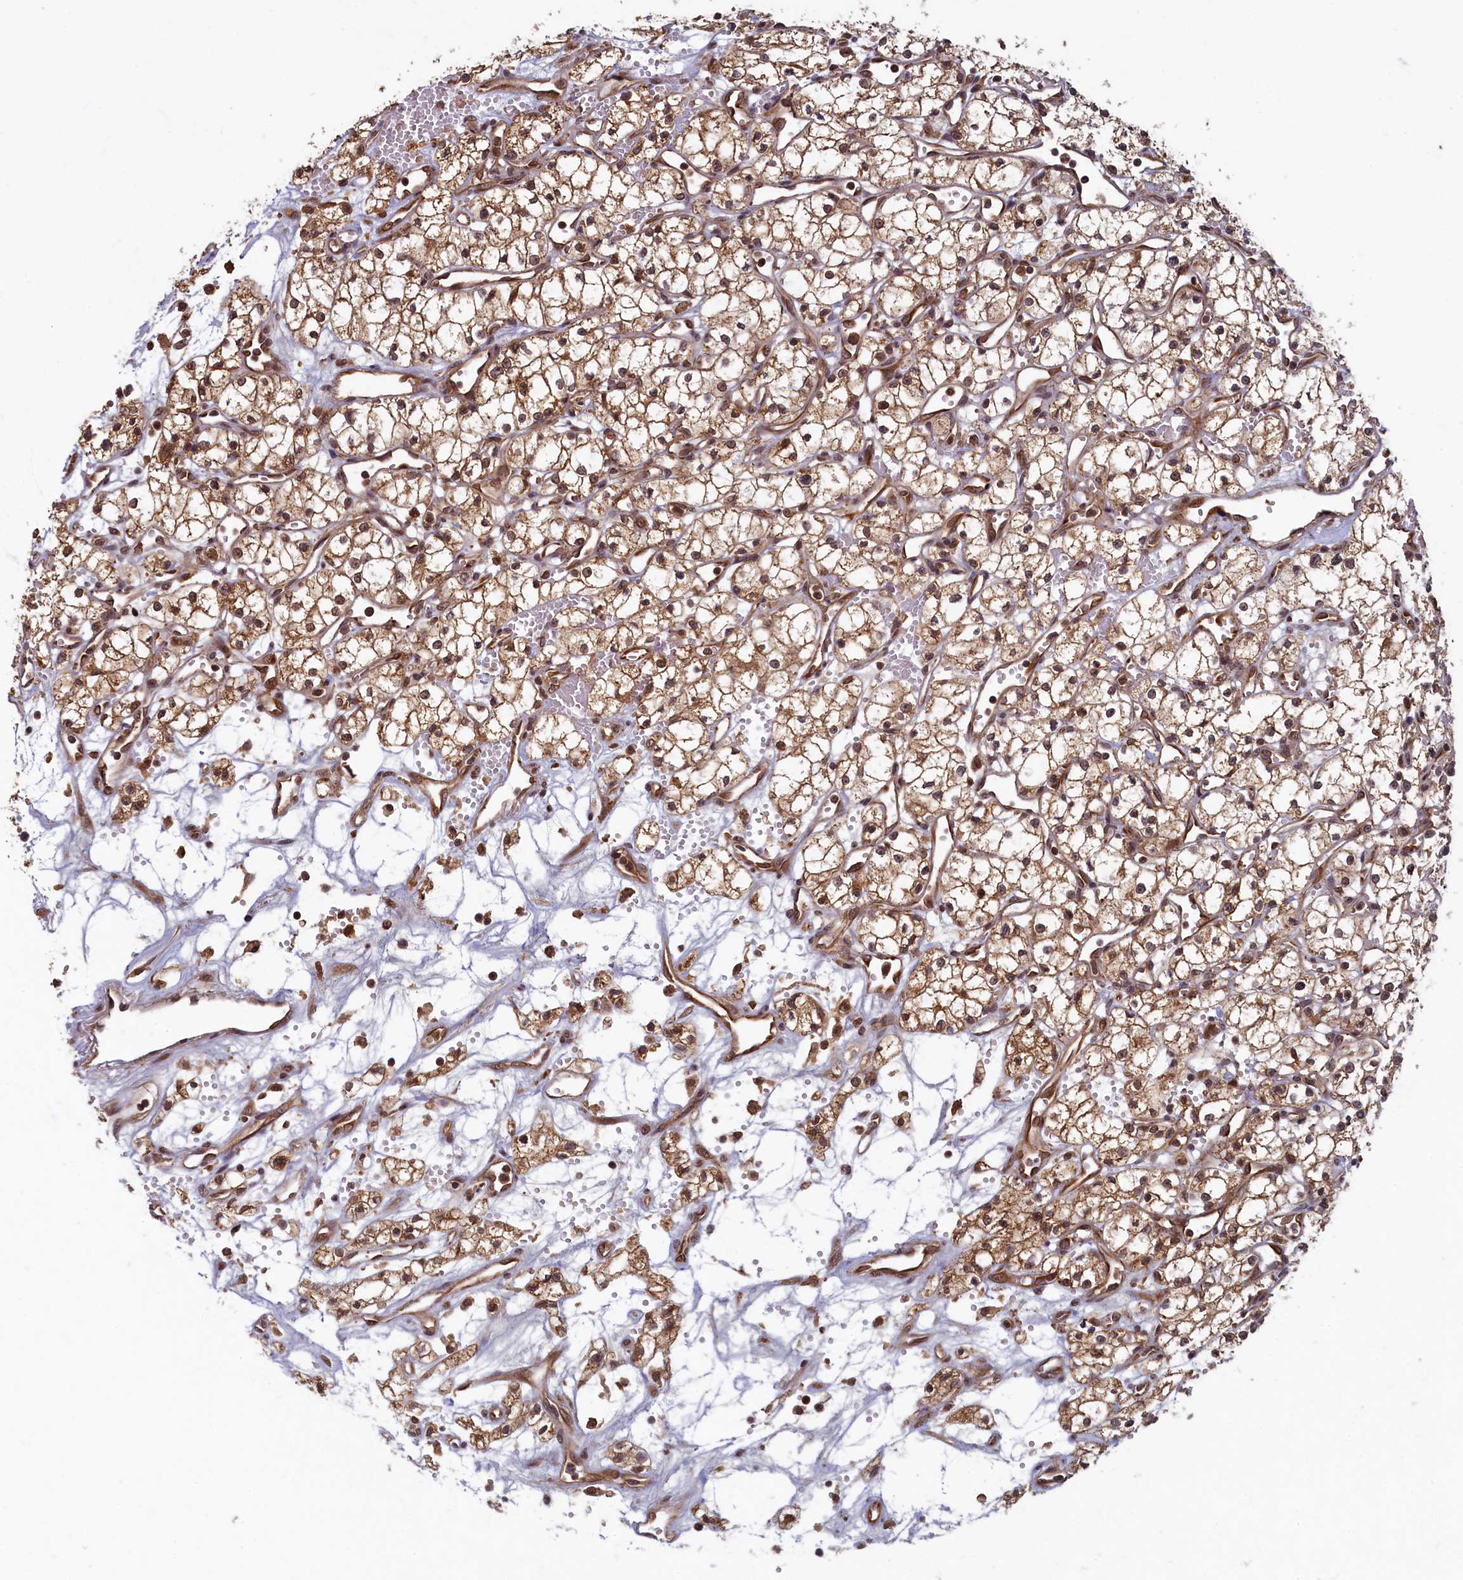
{"staining": {"intensity": "moderate", "quantity": ">75%", "location": "cytoplasmic/membranous,nuclear"}, "tissue": "renal cancer", "cell_type": "Tumor cells", "image_type": "cancer", "snomed": [{"axis": "morphology", "description": "Adenocarcinoma, NOS"}, {"axis": "topography", "description": "Kidney"}], "caption": "A high-resolution image shows immunohistochemistry (IHC) staining of renal cancer, which demonstrates moderate cytoplasmic/membranous and nuclear staining in approximately >75% of tumor cells.", "gene": "BRCA1", "patient": {"sex": "male", "age": 59}}